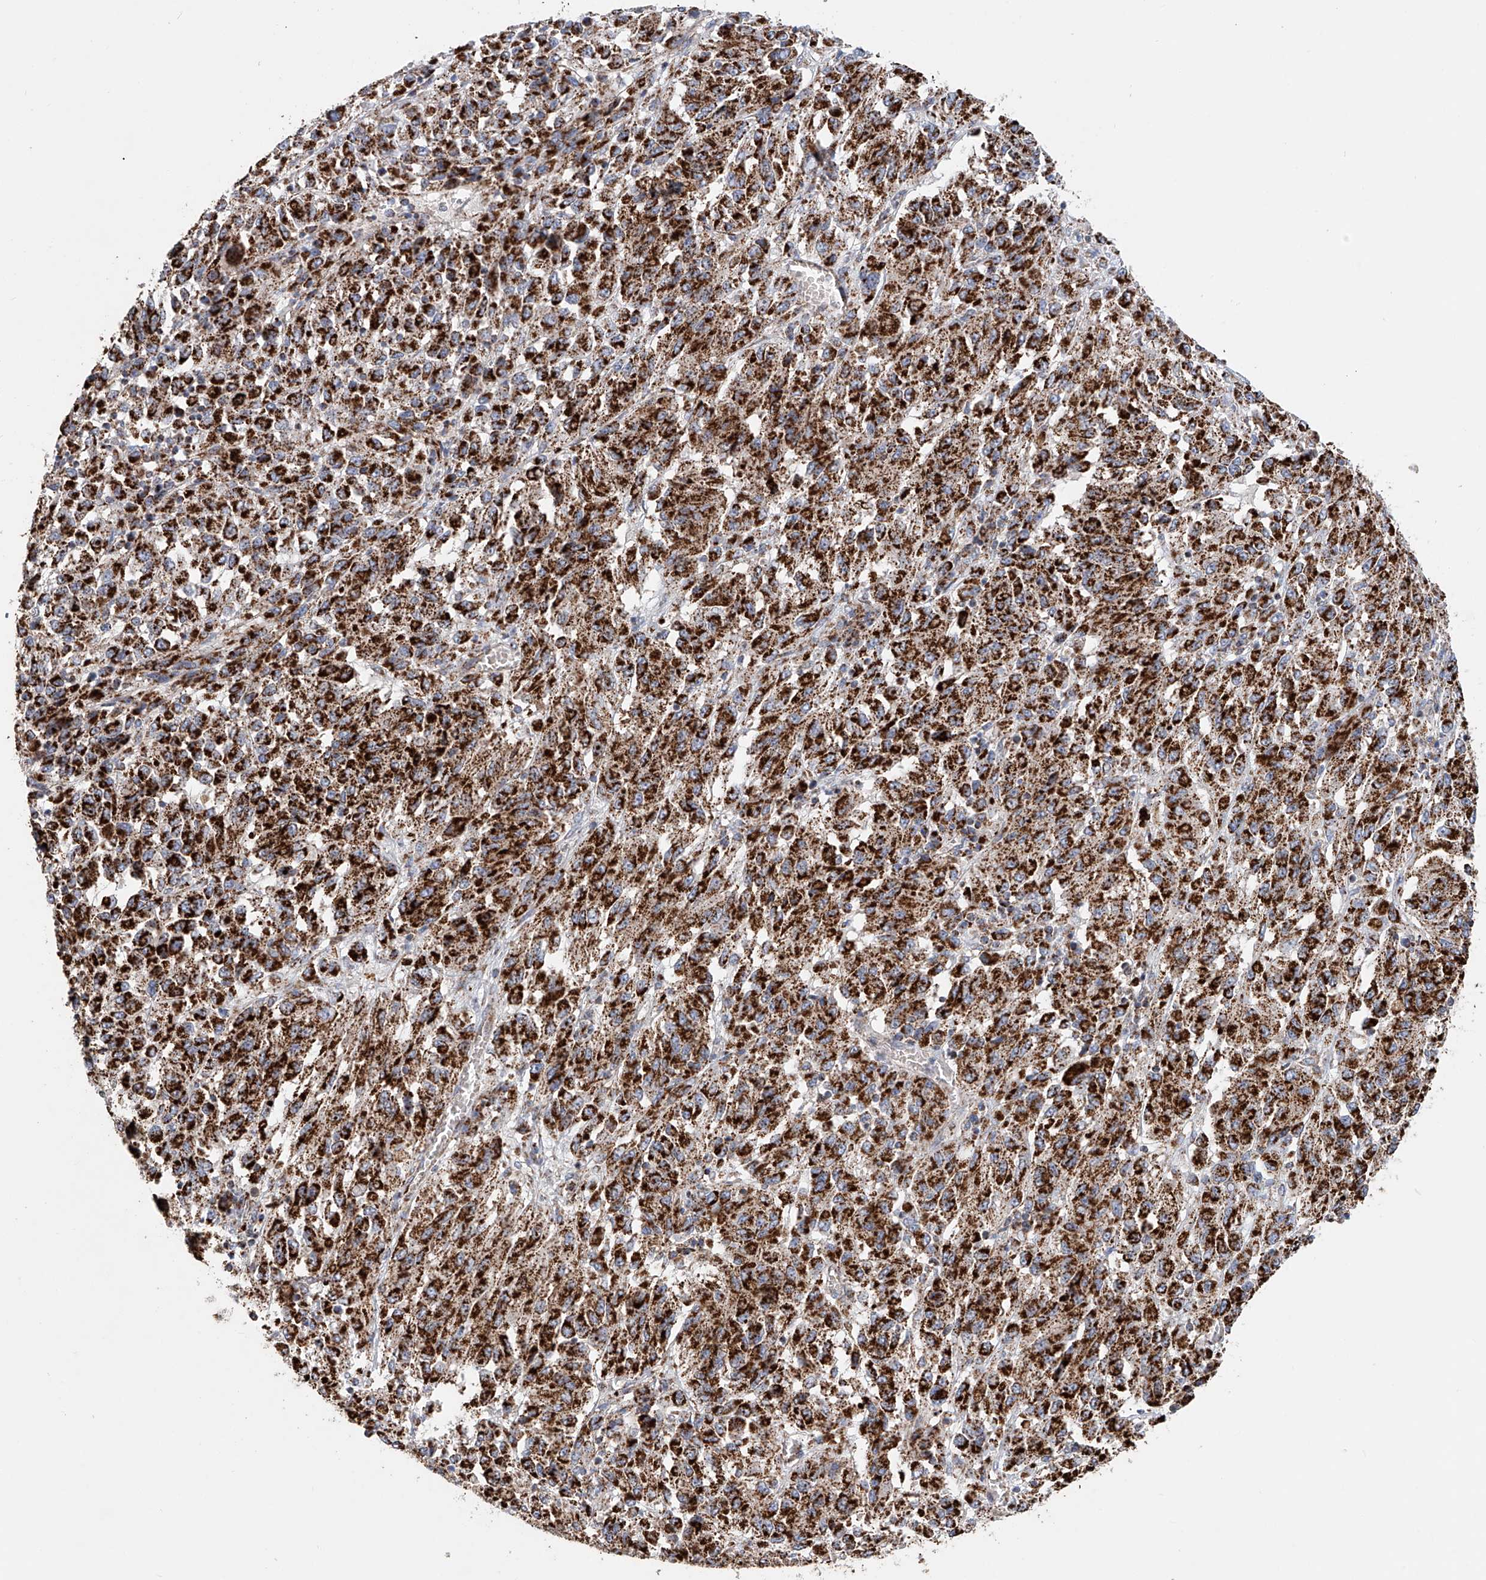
{"staining": {"intensity": "strong", "quantity": ">75%", "location": "cytoplasmic/membranous"}, "tissue": "melanoma", "cell_type": "Tumor cells", "image_type": "cancer", "snomed": [{"axis": "morphology", "description": "Malignant melanoma, Metastatic site"}, {"axis": "topography", "description": "Lung"}], "caption": "Human melanoma stained for a protein (brown) shows strong cytoplasmic/membranous positive expression in approximately >75% of tumor cells.", "gene": "MCL1", "patient": {"sex": "male", "age": 64}}